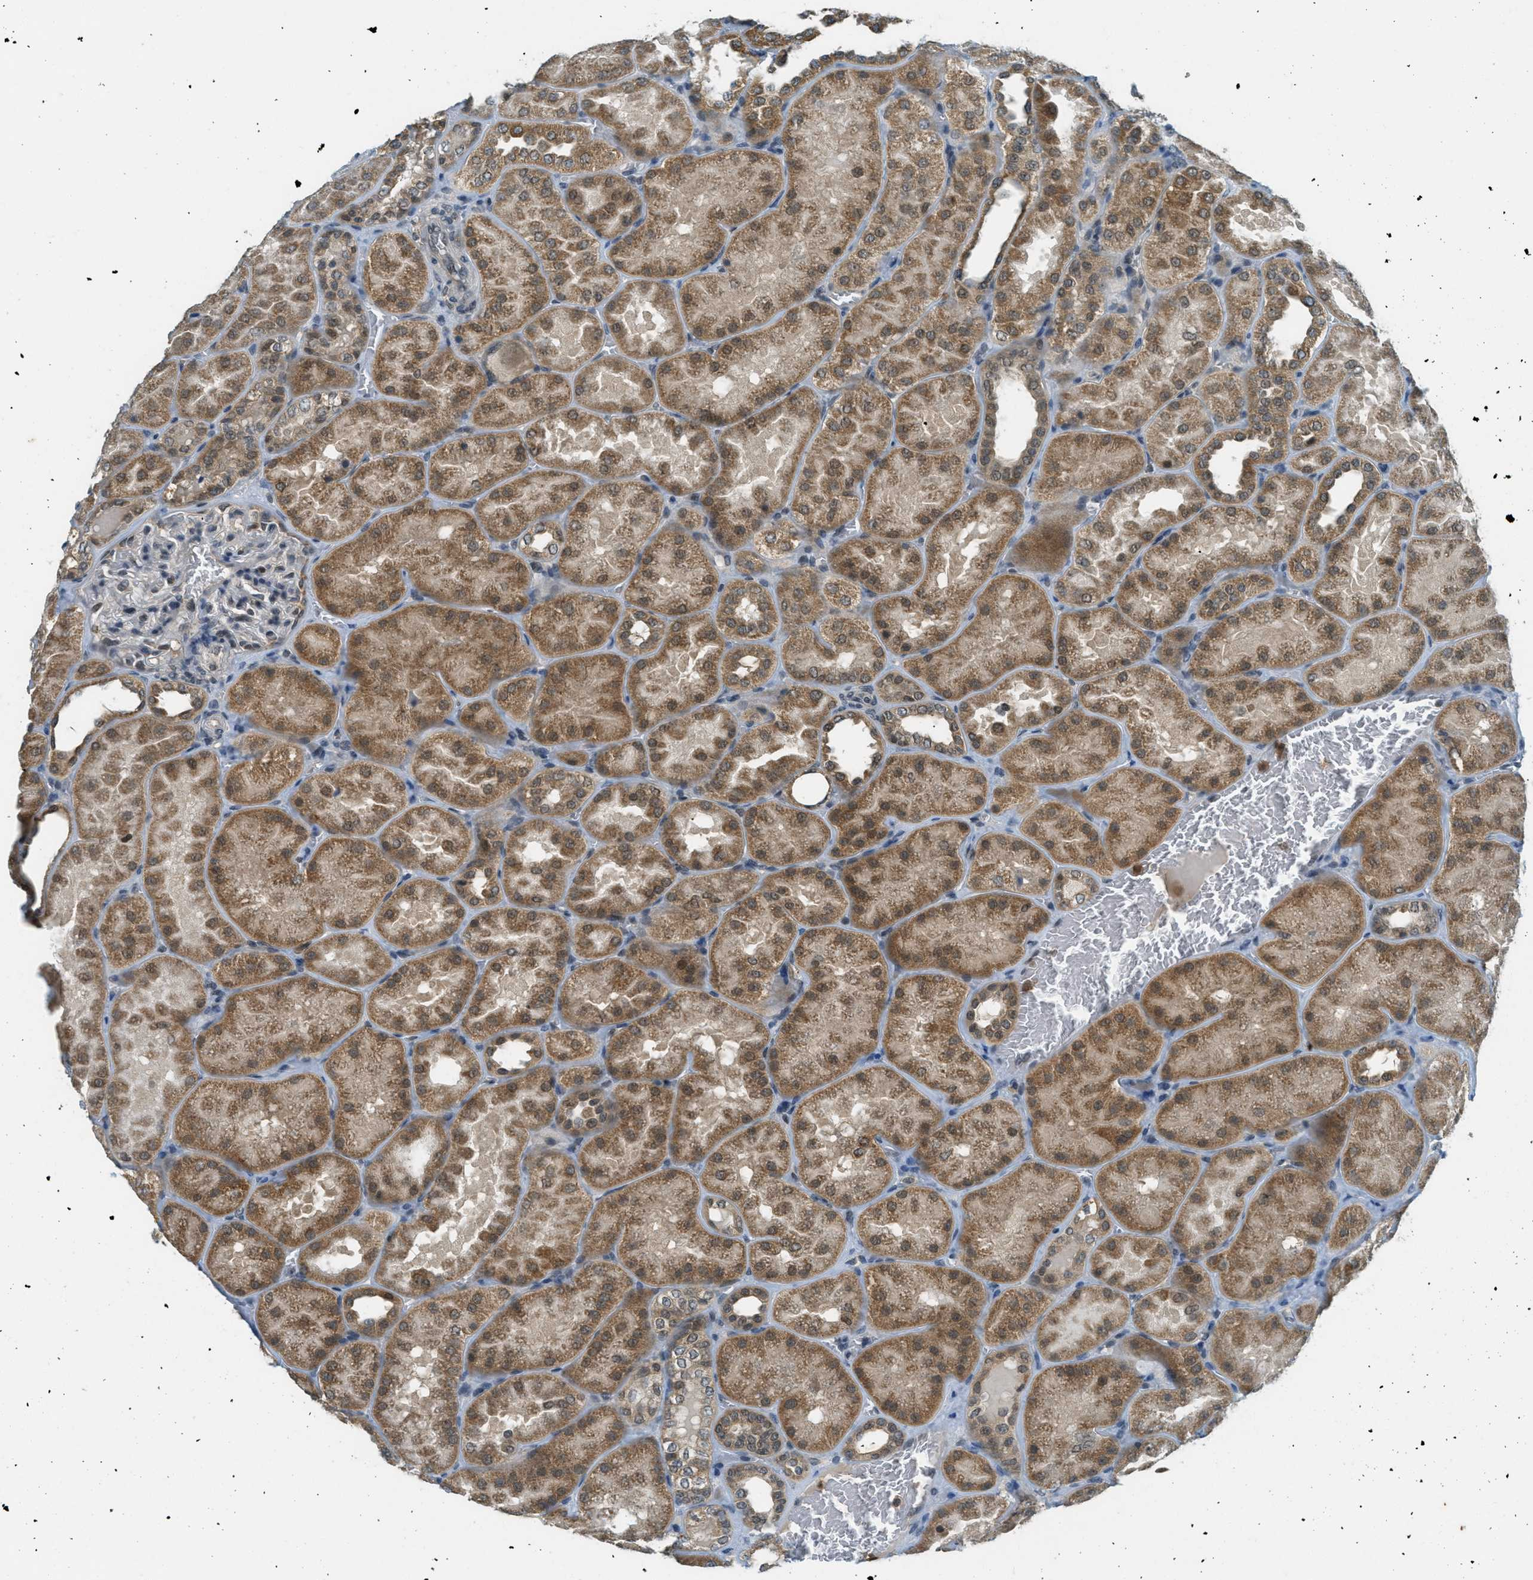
{"staining": {"intensity": "weak", "quantity": "<25%", "location": "cytoplasmic/membranous"}, "tissue": "kidney", "cell_type": "Cells in glomeruli", "image_type": "normal", "snomed": [{"axis": "morphology", "description": "Normal tissue, NOS"}, {"axis": "topography", "description": "Kidney"}], "caption": "An immunohistochemistry photomicrograph of unremarkable kidney is shown. There is no staining in cells in glomeruli of kidney. (DAB immunohistochemistry, high magnification).", "gene": "TCF20", "patient": {"sex": "male", "age": 28}}